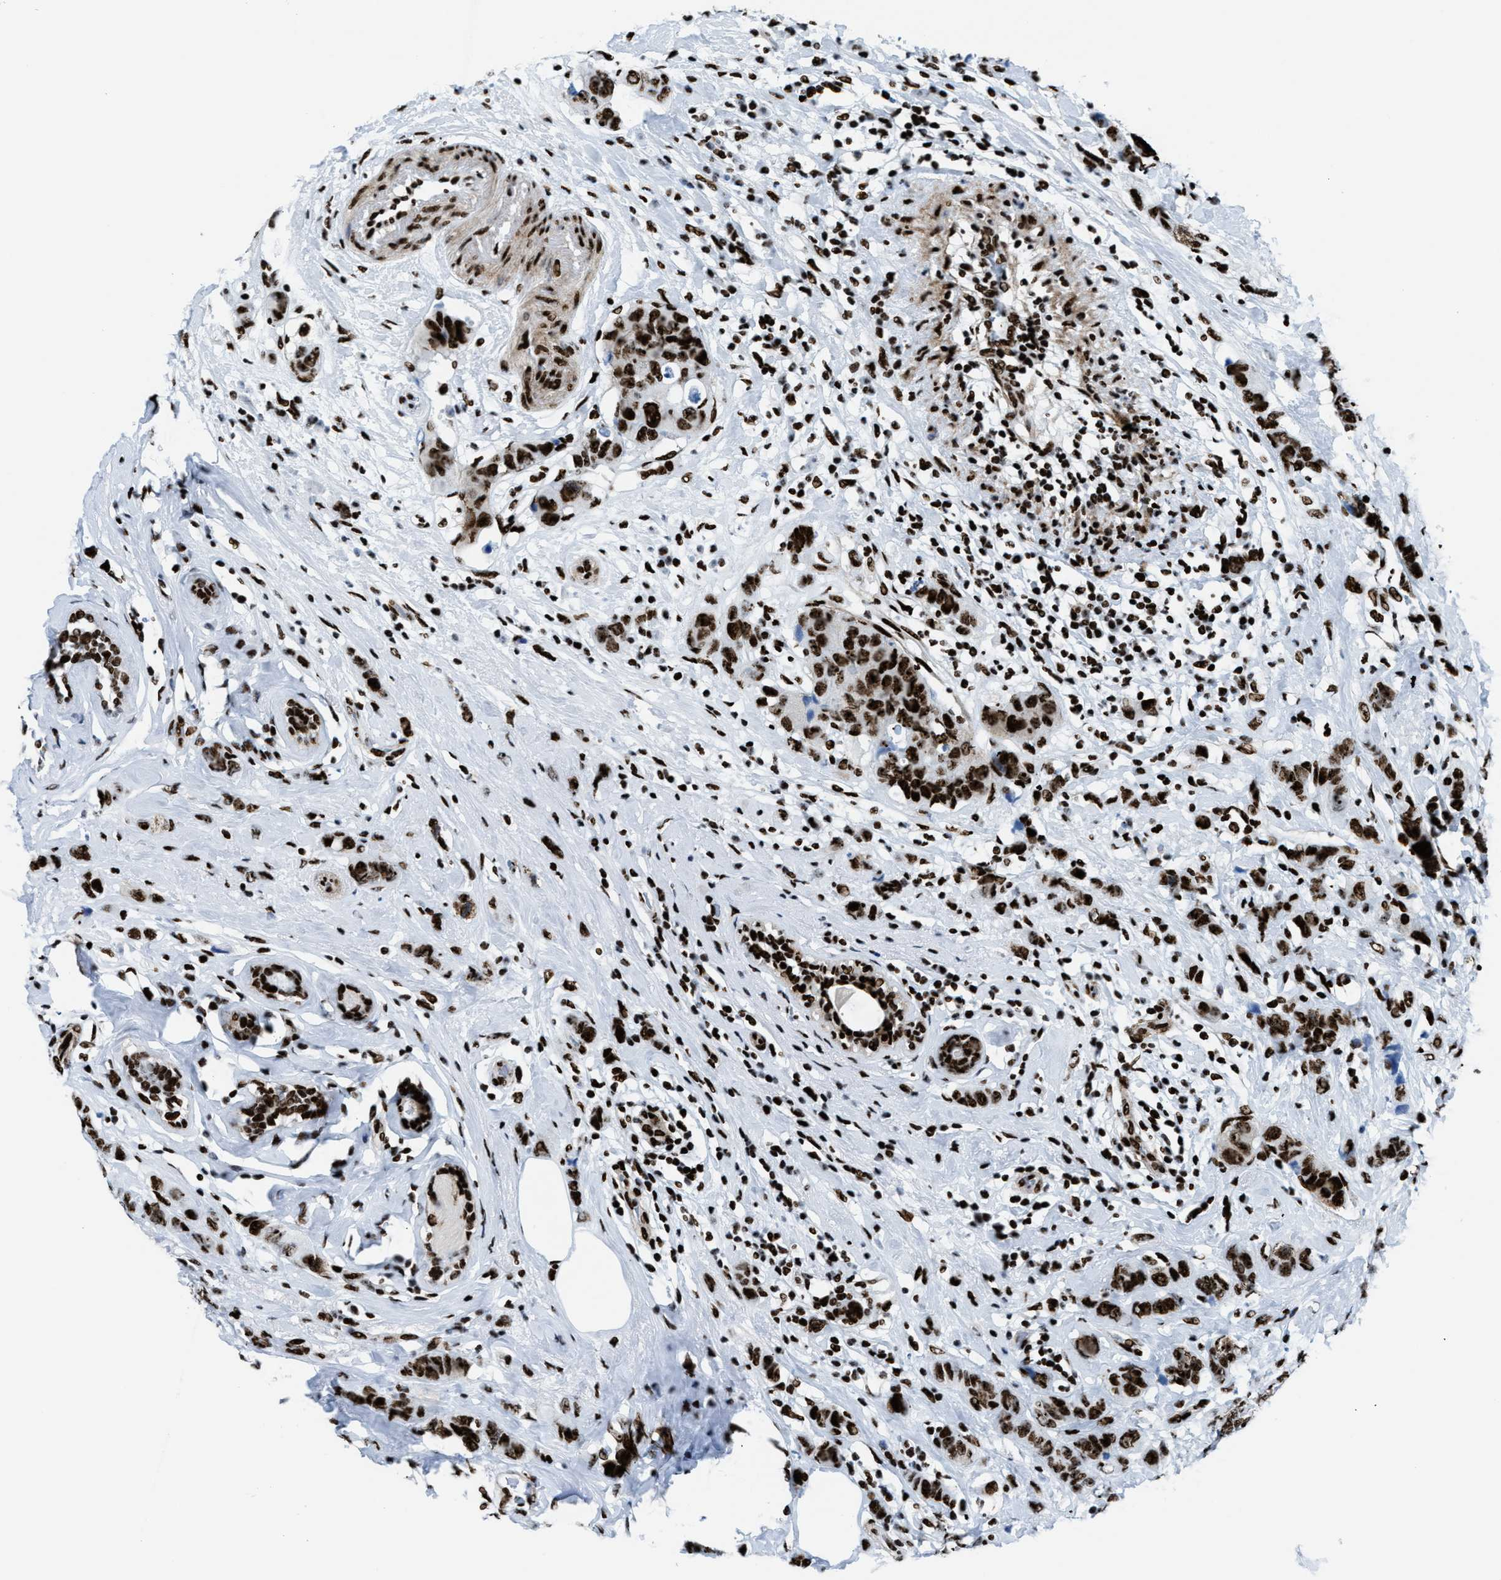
{"staining": {"intensity": "strong", "quantity": ">75%", "location": "nuclear"}, "tissue": "breast cancer", "cell_type": "Tumor cells", "image_type": "cancer", "snomed": [{"axis": "morphology", "description": "Normal tissue, NOS"}, {"axis": "morphology", "description": "Duct carcinoma"}, {"axis": "topography", "description": "Breast"}], "caption": "Protein analysis of breast cancer (invasive ductal carcinoma) tissue shows strong nuclear staining in about >75% of tumor cells. (IHC, brightfield microscopy, high magnification).", "gene": "NONO", "patient": {"sex": "female", "age": 50}}